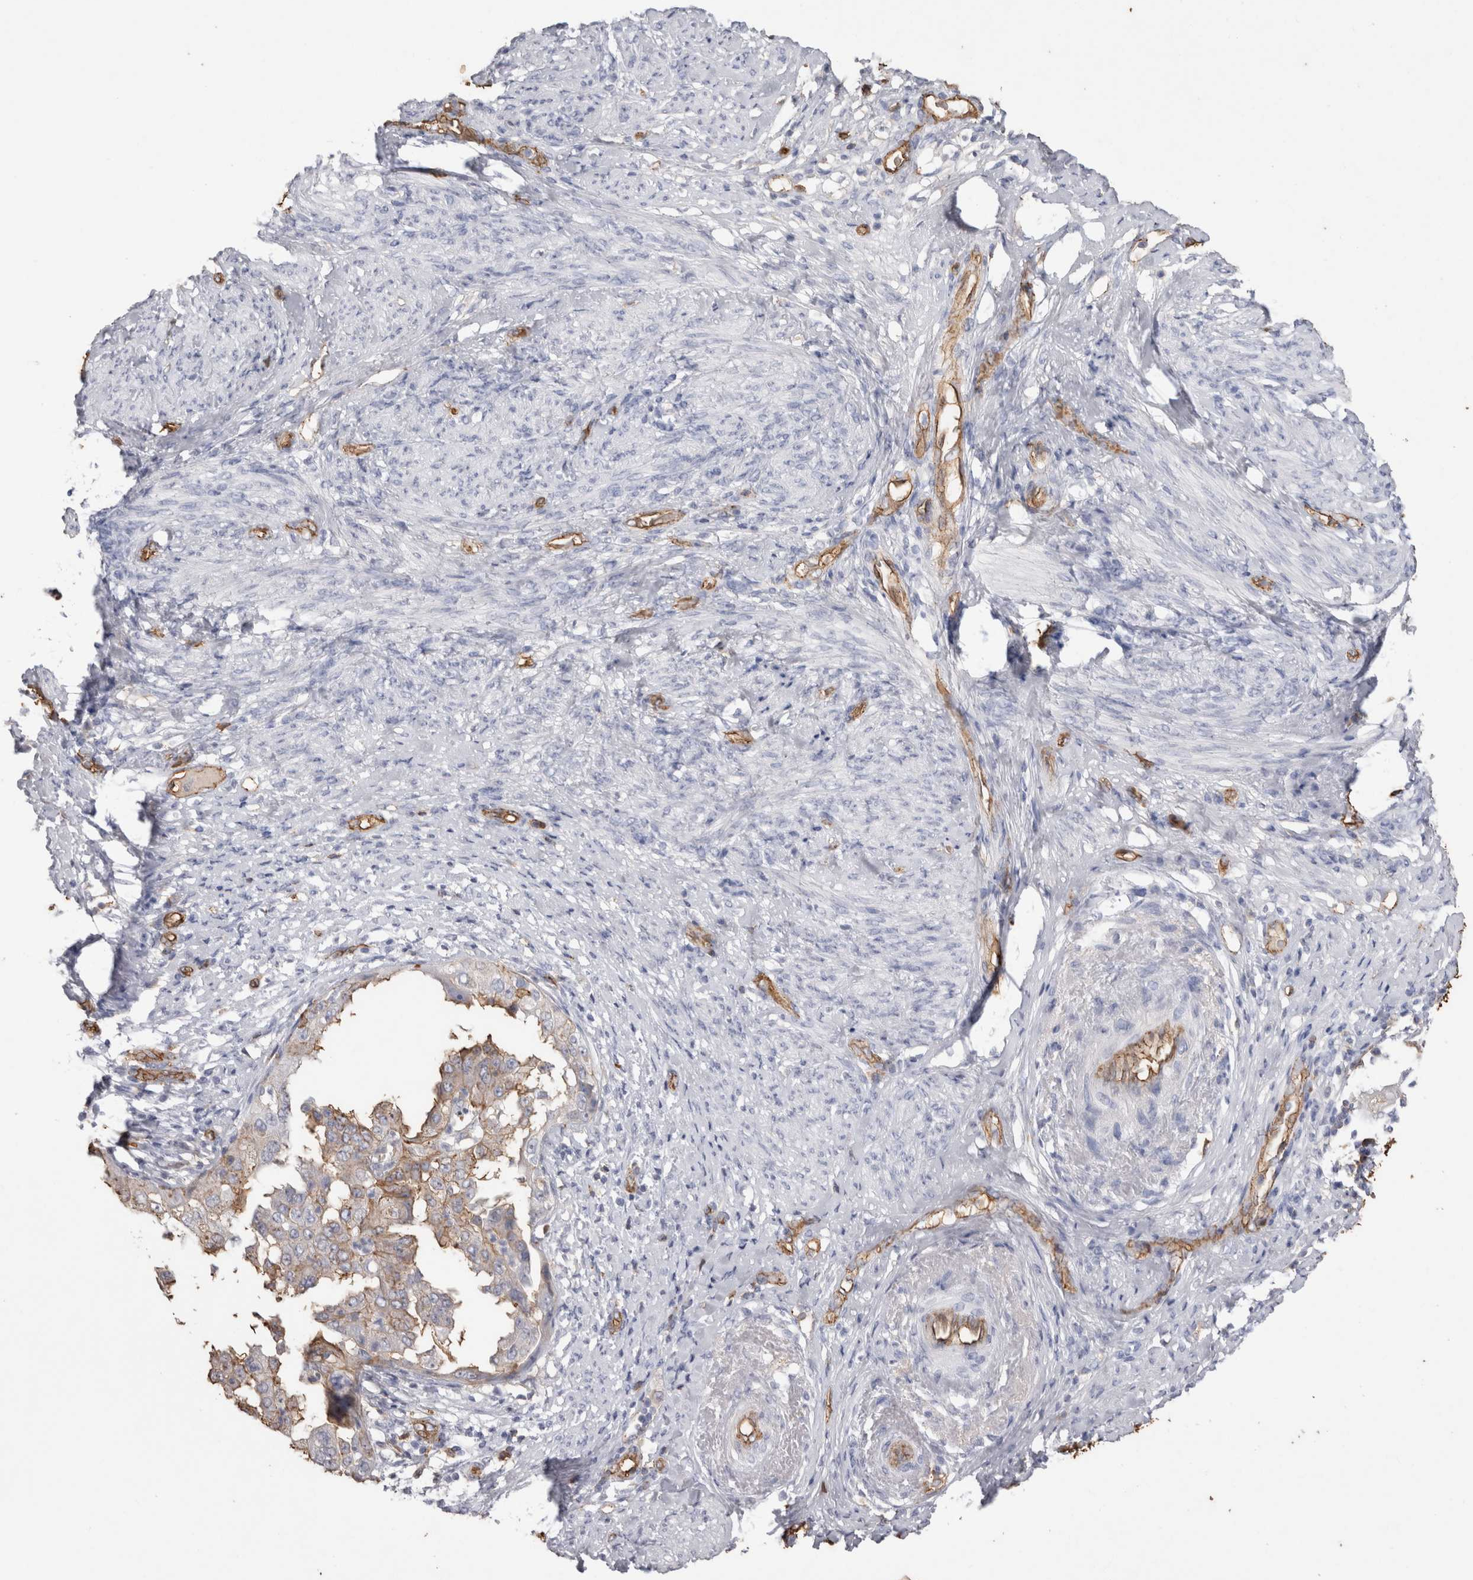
{"staining": {"intensity": "moderate", "quantity": "<25%", "location": "cytoplasmic/membranous"}, "tissue": "endometrial cancer", "cell_type": "Tumor cells", "image_type": "cancer", "snomed": [{"axis": "morphology", "description": "Adenocarcinoma, NOS"}, {"axis": "topography", "description": "Endometrium"}], "caption": "Approximately <25% of tumor cells in endometrial cancer reveal moderate cytoplasmic/membranous protein expression as visualized by brown immunohistochemical staining.", "gene": "IL17RC", "patient": {"sex": "female", "age": 85}}